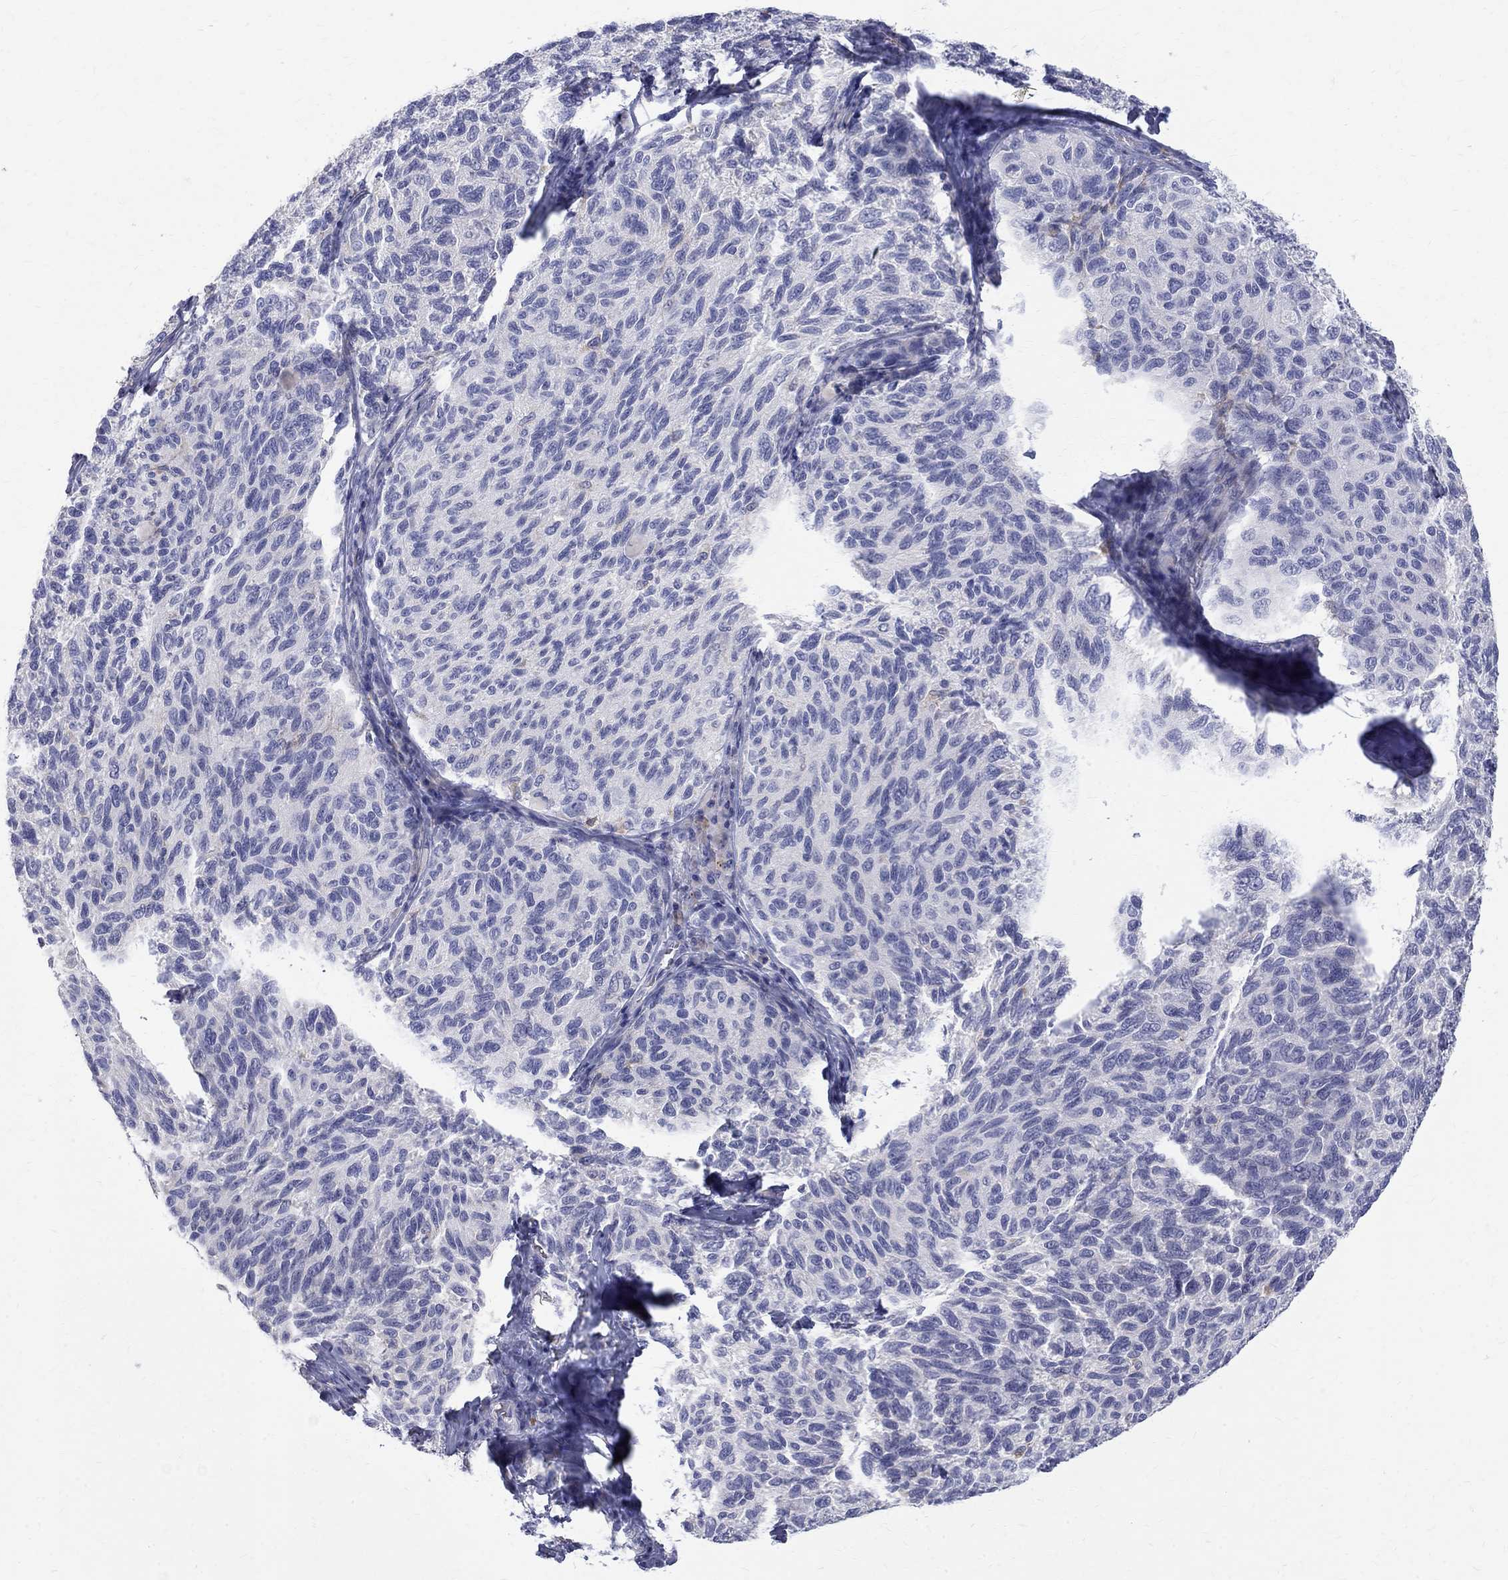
{"staining": {"intensity": "negative", "quantity": "none", "location": "none"}, "tissue": "melanoma", "cell_type": "Tumor cells", "image_type": "cancer", "snomed": [{"axis": "morphology", "description": "Malignant melanoma, NOS"}, {"axis": "topography", "description": "Skin"}], "caption": "Melanoma was stained to show a protein in brown. There is no significant staining in tumor cells.", "gene": "AGER", "patient": {"sex": "female", "age": 73}}